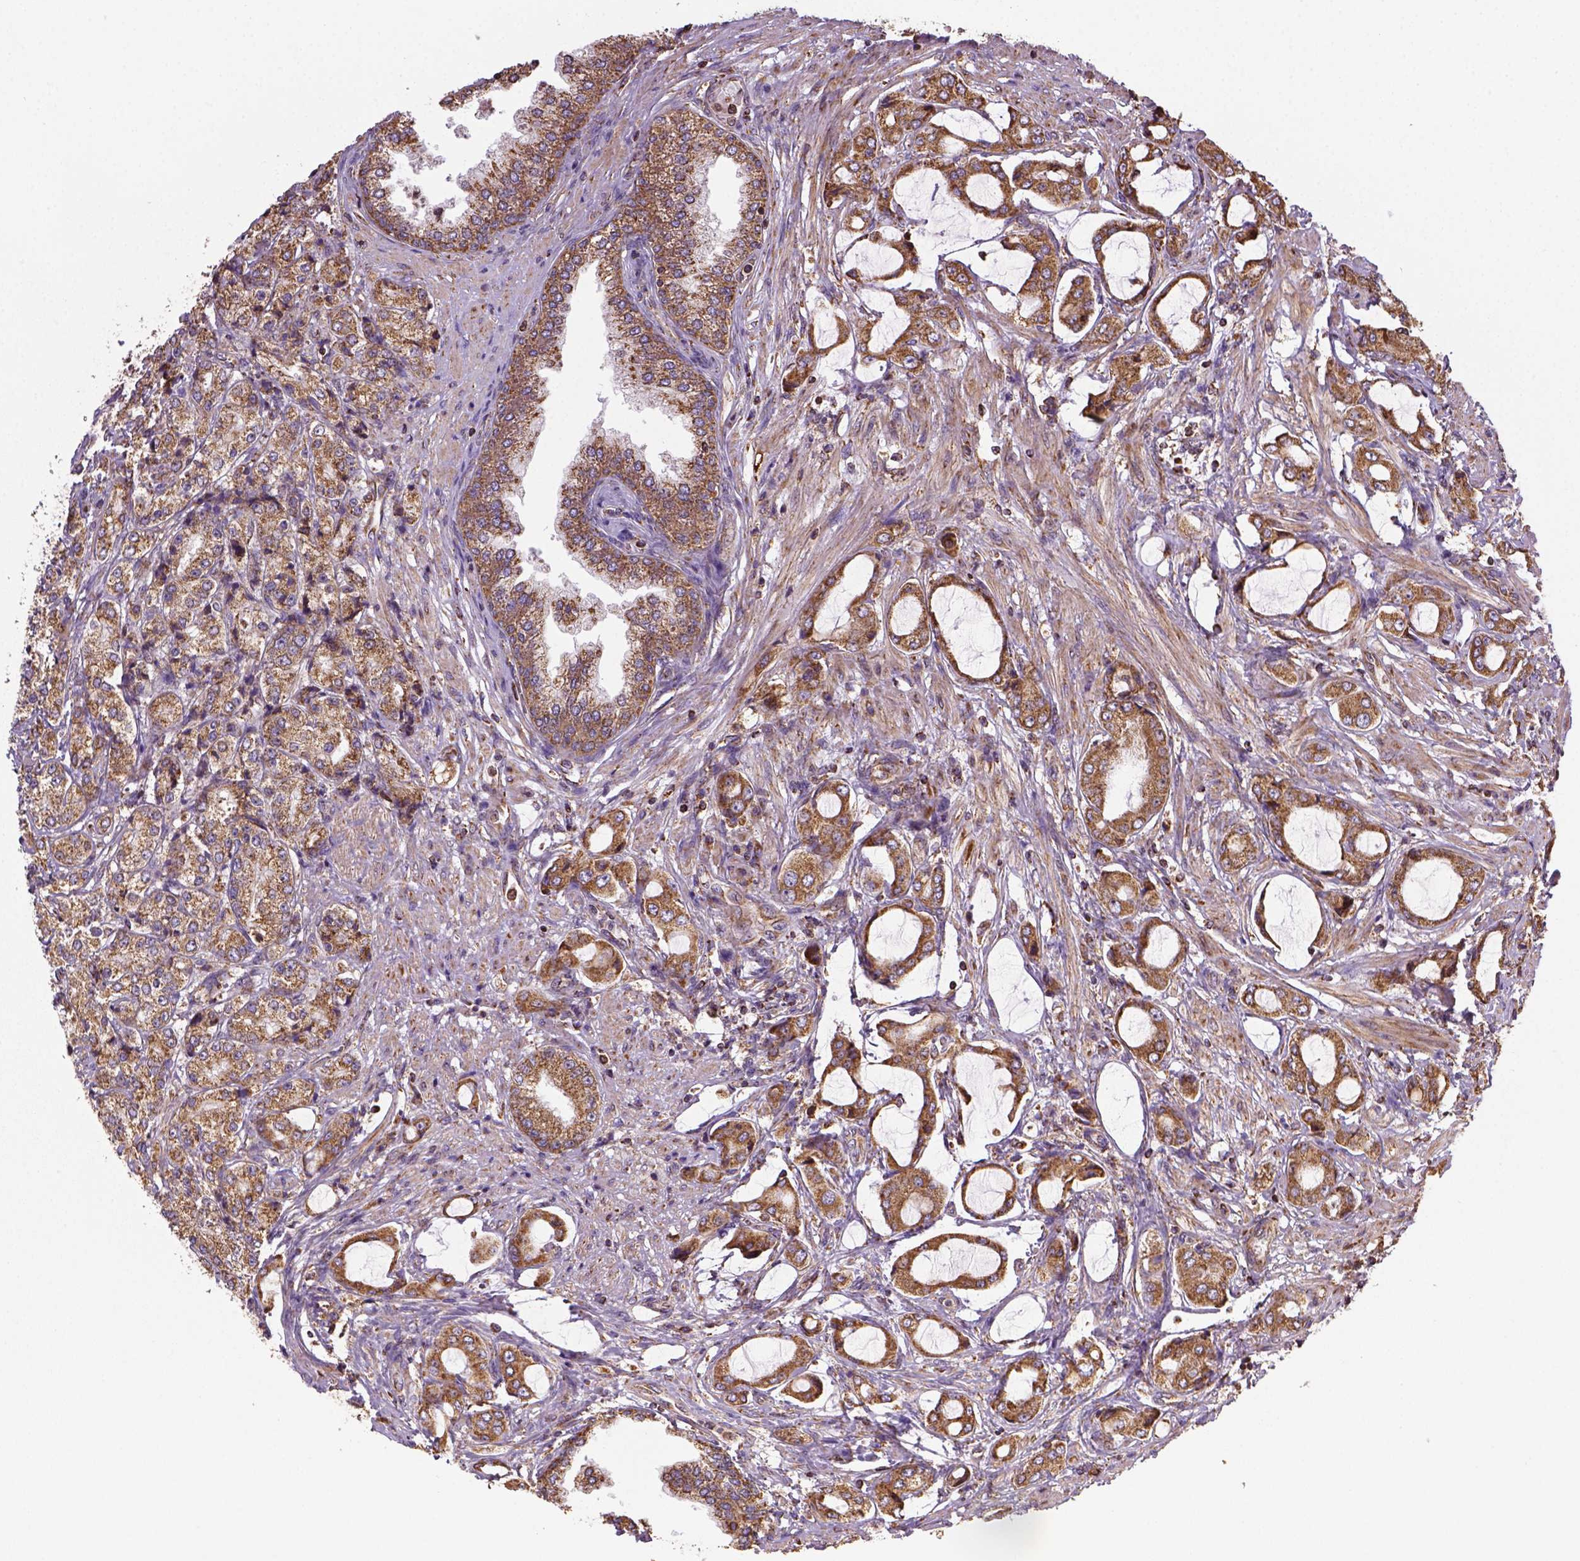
{"staining": {"intensity": "moderate", "quantity": ">75%", "location": "cytoplasmic/membranous"}, "tissue": "prostate cancer", "cell_type": "Tumor cells", "image_type": "cancer", "snomed": [{"axis": "morphology", "description": "Adenocarcinoma, NOS"}, {"axis": "topography", "description": "Prostate"}], "caption": "There is medium levels of moderate cytoplasmic/membranous positivity in tumor cells of prostate cancer (adenocarcinoma), as demonstrated by immunohistochemical staining (brown color).", "gene": "MAPK8IP3", "patient": {"sex": "male", "age": 63}}